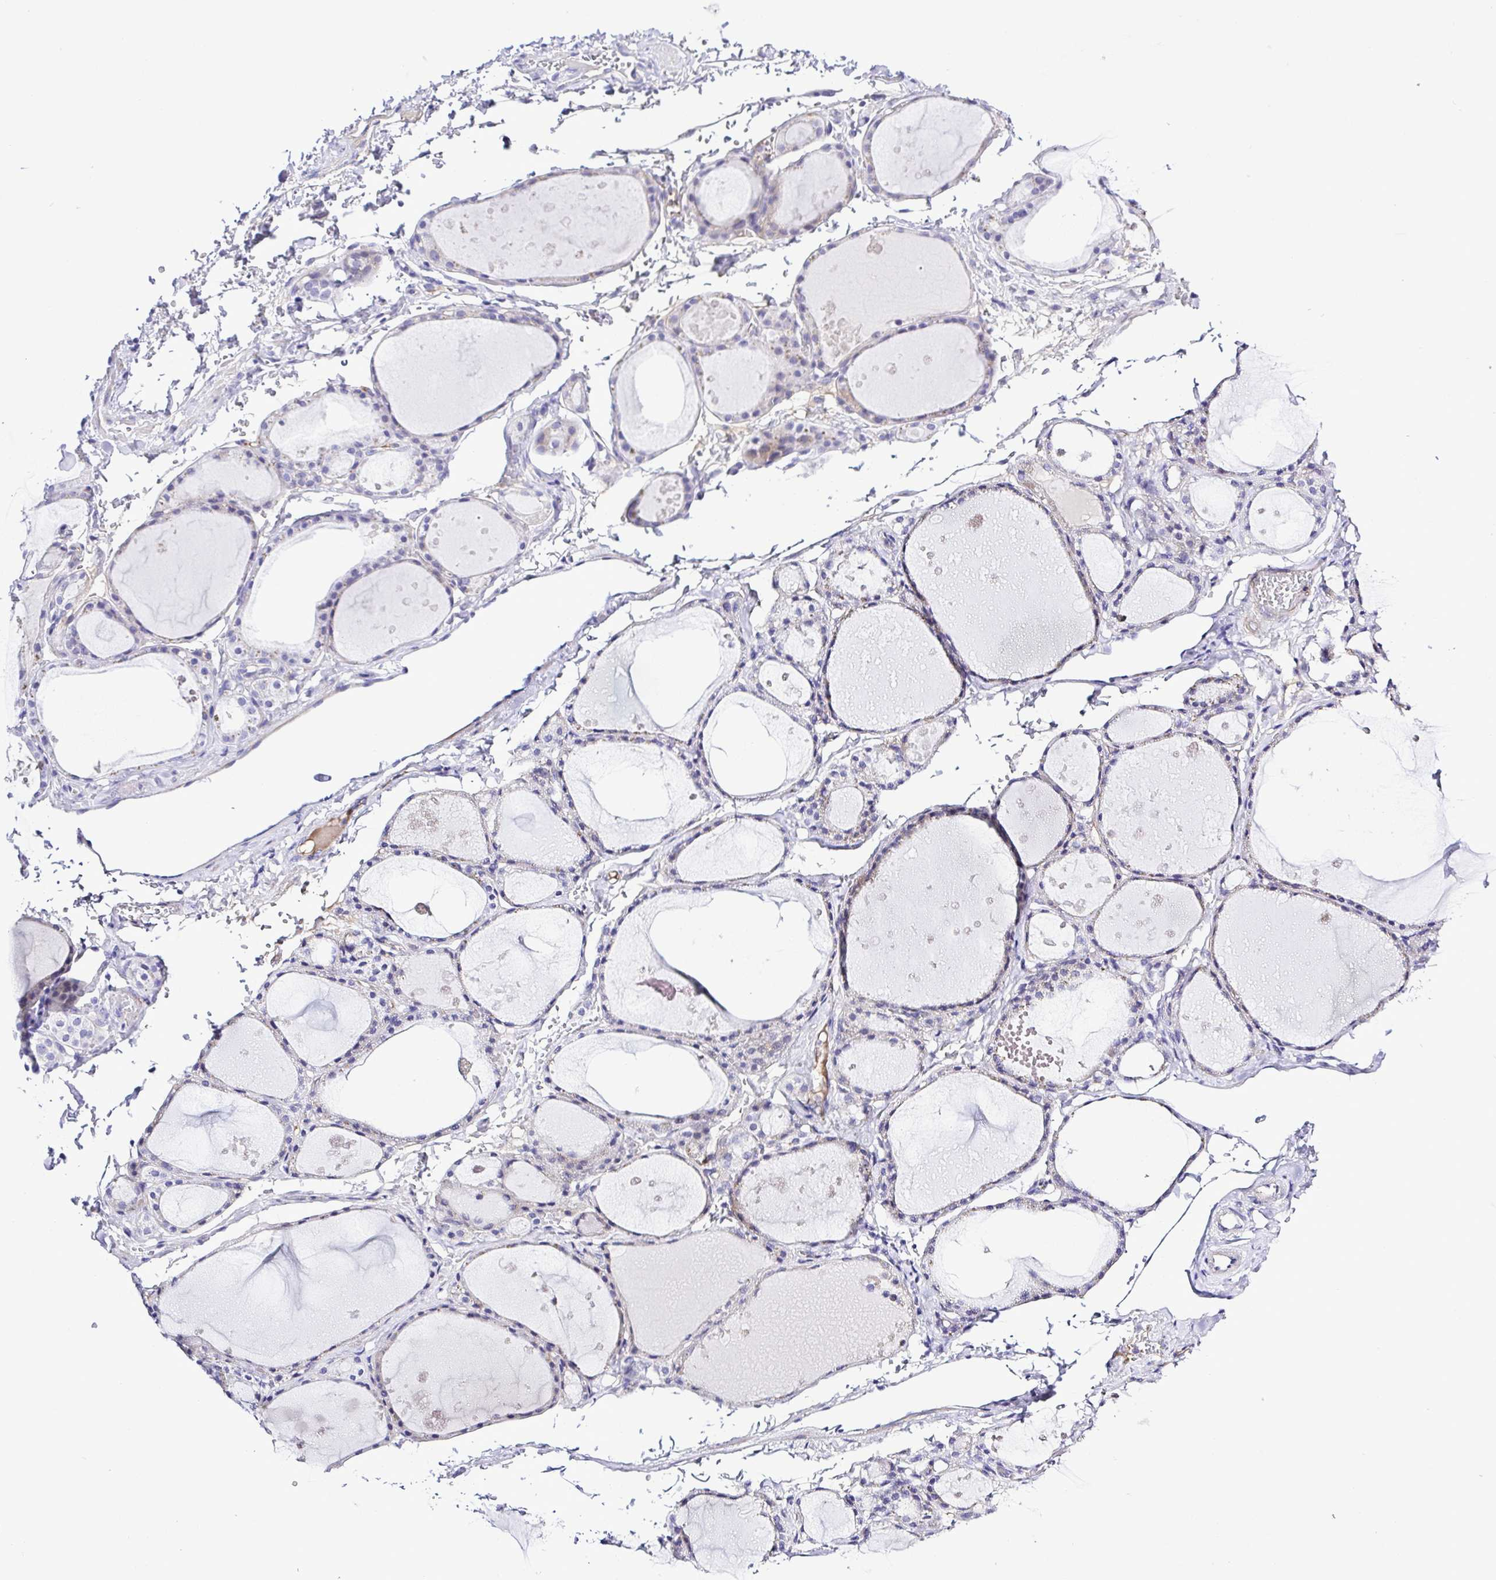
{"staining": {"intensity": "weak", "quantity": "<25%", "location": "cytoplasmic/membranous"}, "tissue": "thyroid gland", "cell_type": "Glandular cells", "image_type": "normal", "snomed": [{"axis": "morphology", "description": "Normal tissue, NOS"}, {"axis": "topography", "description": "Thyroid gland"}], "caption": "Immunohistochemical staining of normal thyroid gland shows no significant staining in glandular cells.", "gene": "GABBR2", "patient": {"sex": "male", "age": 68}}